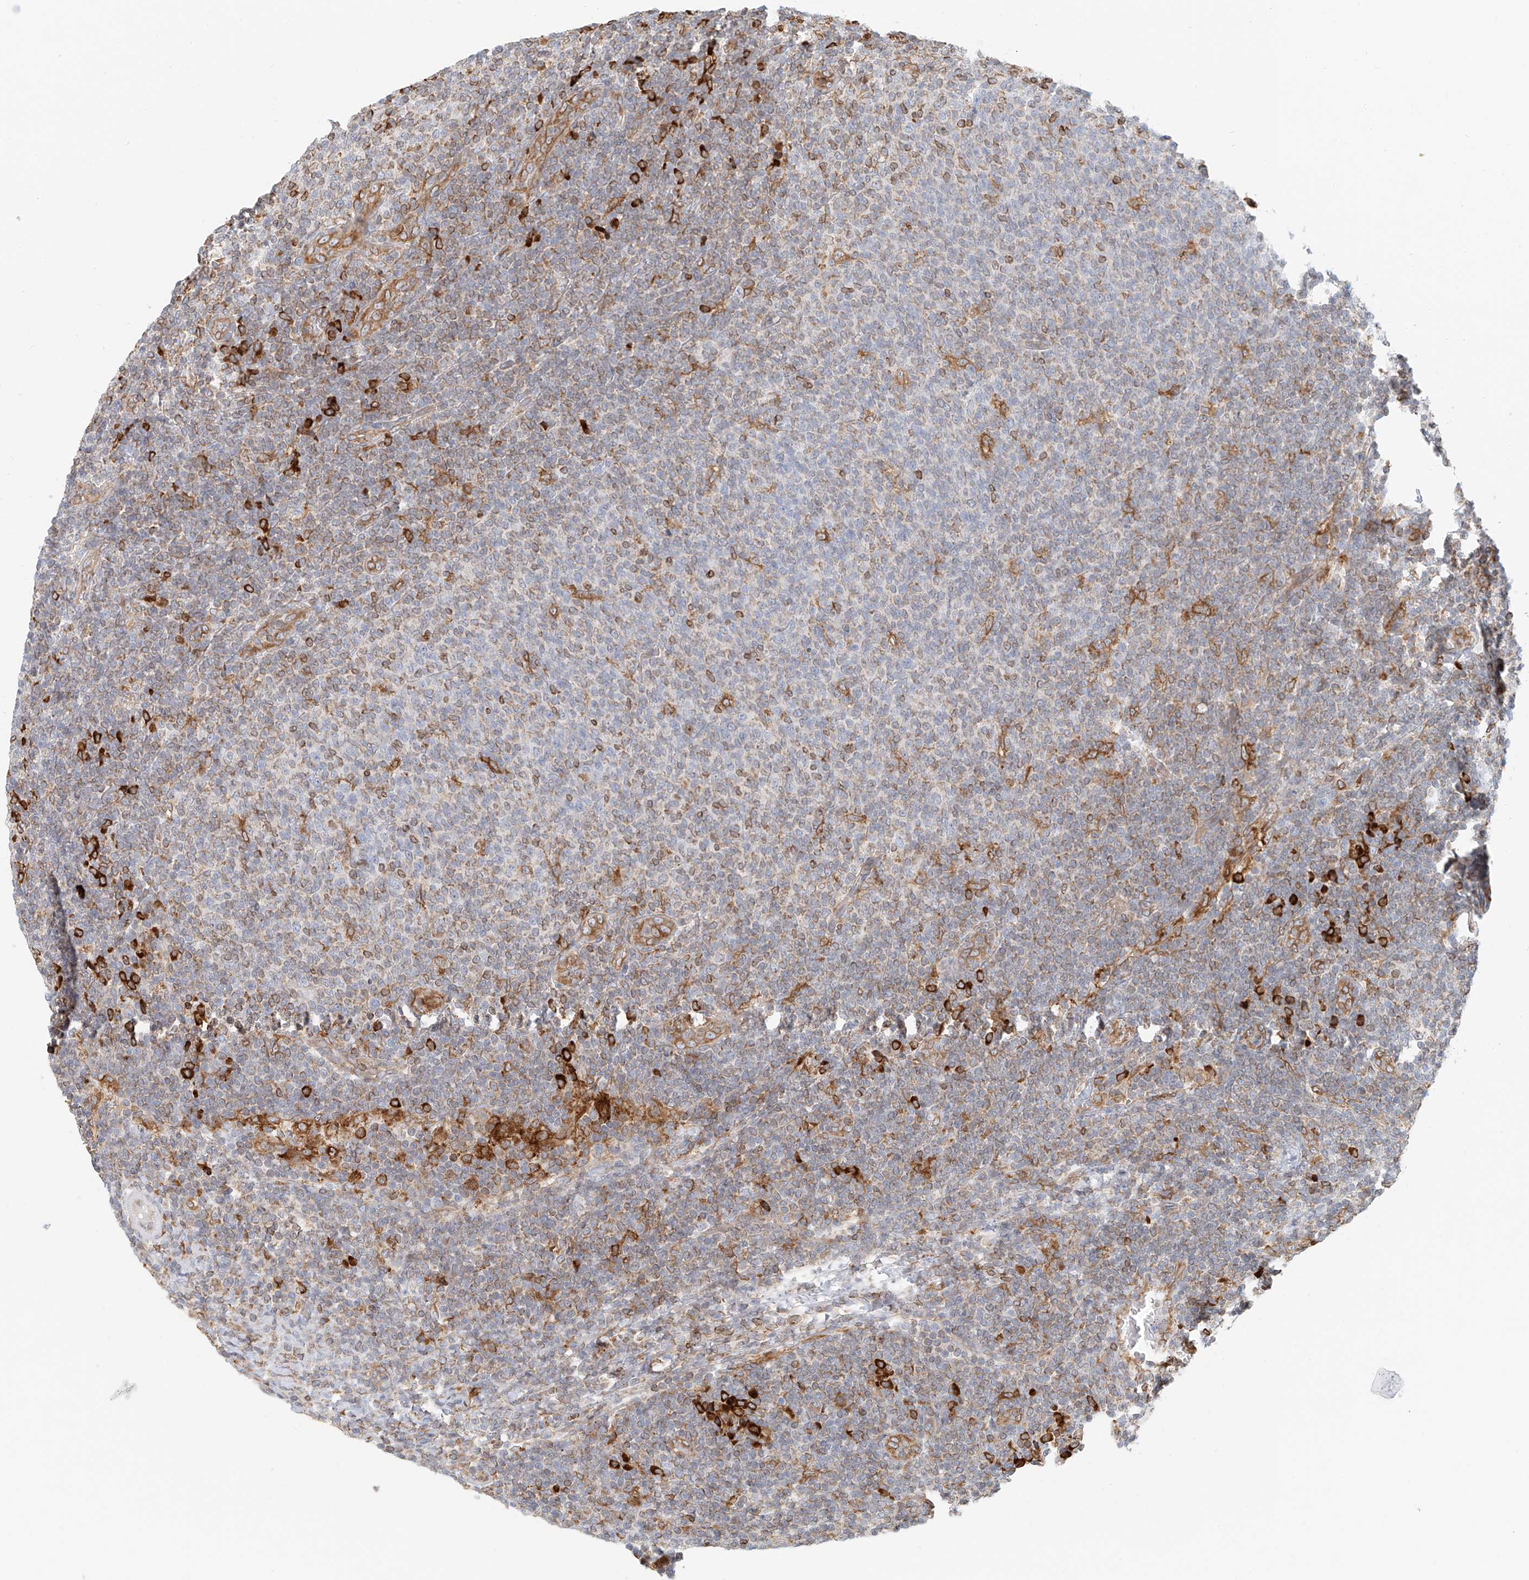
{"staining": {"intensity": "strong", "quantity": "<25%", "location": "cytoplasmic/membranous"}, "tissue": "lymphoma", "cell_type": "Tumor cells", "image_type": "cancer", "snomed": [{"axis": "morphology", "description": "Malignant lymphoma, non-Hodgkin's type, Low grade"}, {"axis": "topography", "description": "Lymph node"}], "caption": "Brown immunohistochemical staining in human lymphoma shows strong cytoplasmic/membranous positivity in approximately <25% of tumor cells.", "gene": "DHRS7", "patient": {"sex": "male", "age": 66}}